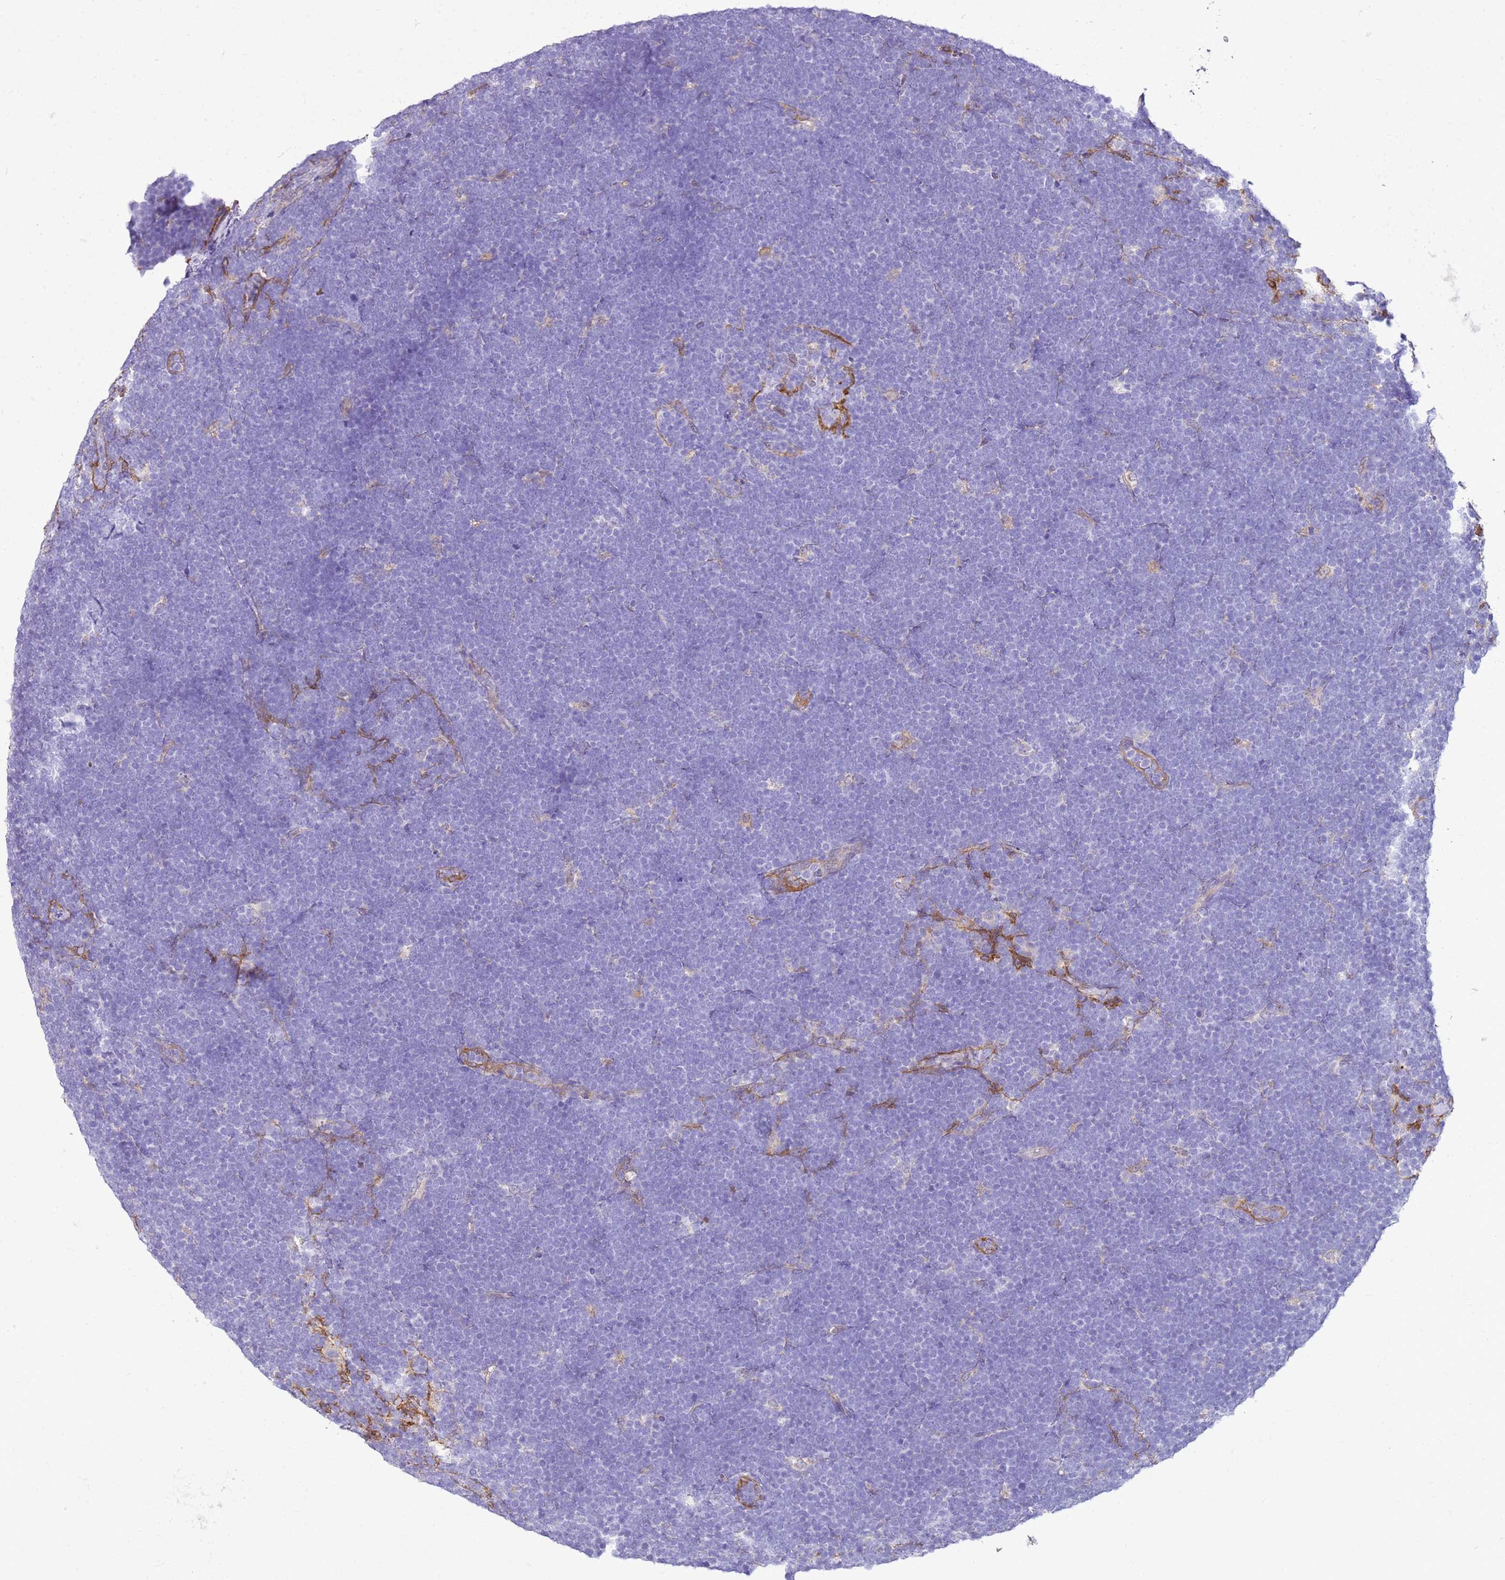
{"staining": {"intensity": "negative", "quantity": "none", "location": "none"}, "tissue": "lymphoma", "cell_type": "Tumor cells", "image_type": "cancer", "snomed": [{"axis": "morphology", "description": "Malignant lymphoma, non-Hodgkin's type, High grade"}, {"axis": "topography", "description": "Lymph node"}], "caption": "Immunohistochemical staining of lymphoma reveals no significant positivity in tumor cells.", "gene": "HSPB1", "patient": {"sex": "male", "age": 13}}